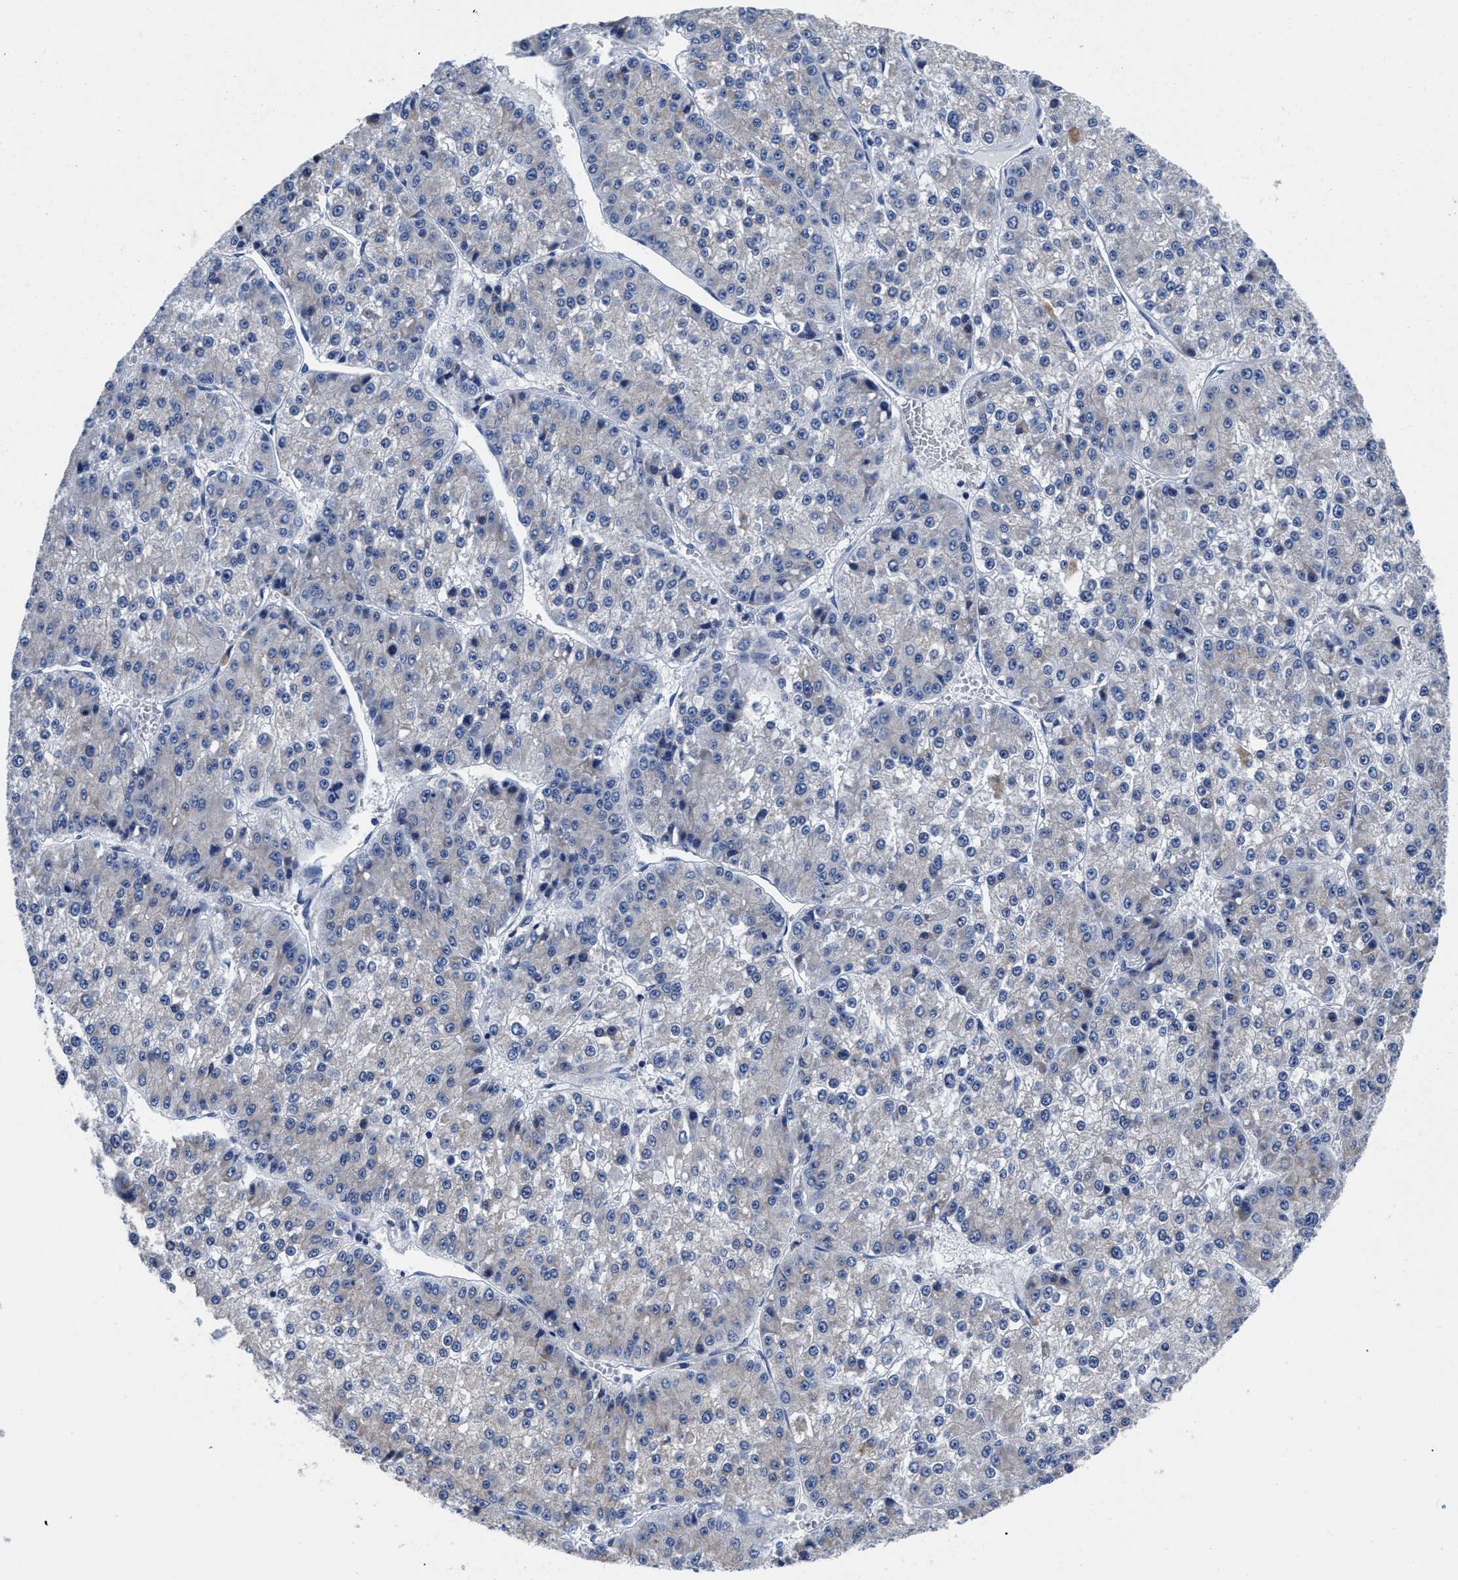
{"staining": {"intensity": "negative", "quantity": "none", "location": "none"}, "tissue": "liver cancer", "cell_type": "Tumor cells", "image_type": "cancer", "snomed": [{"axis": "morphology", "description": "Carcinoma, Hepatocellular, NOS"}, {"axis": "topography", "description": "Liver"}], "caption": "Tumor cells show no significant expression in liver cancer (hepatocellular carcinoma).", "gene": "SLC35F1", "patient": {"sex": "female", "age": 73}}